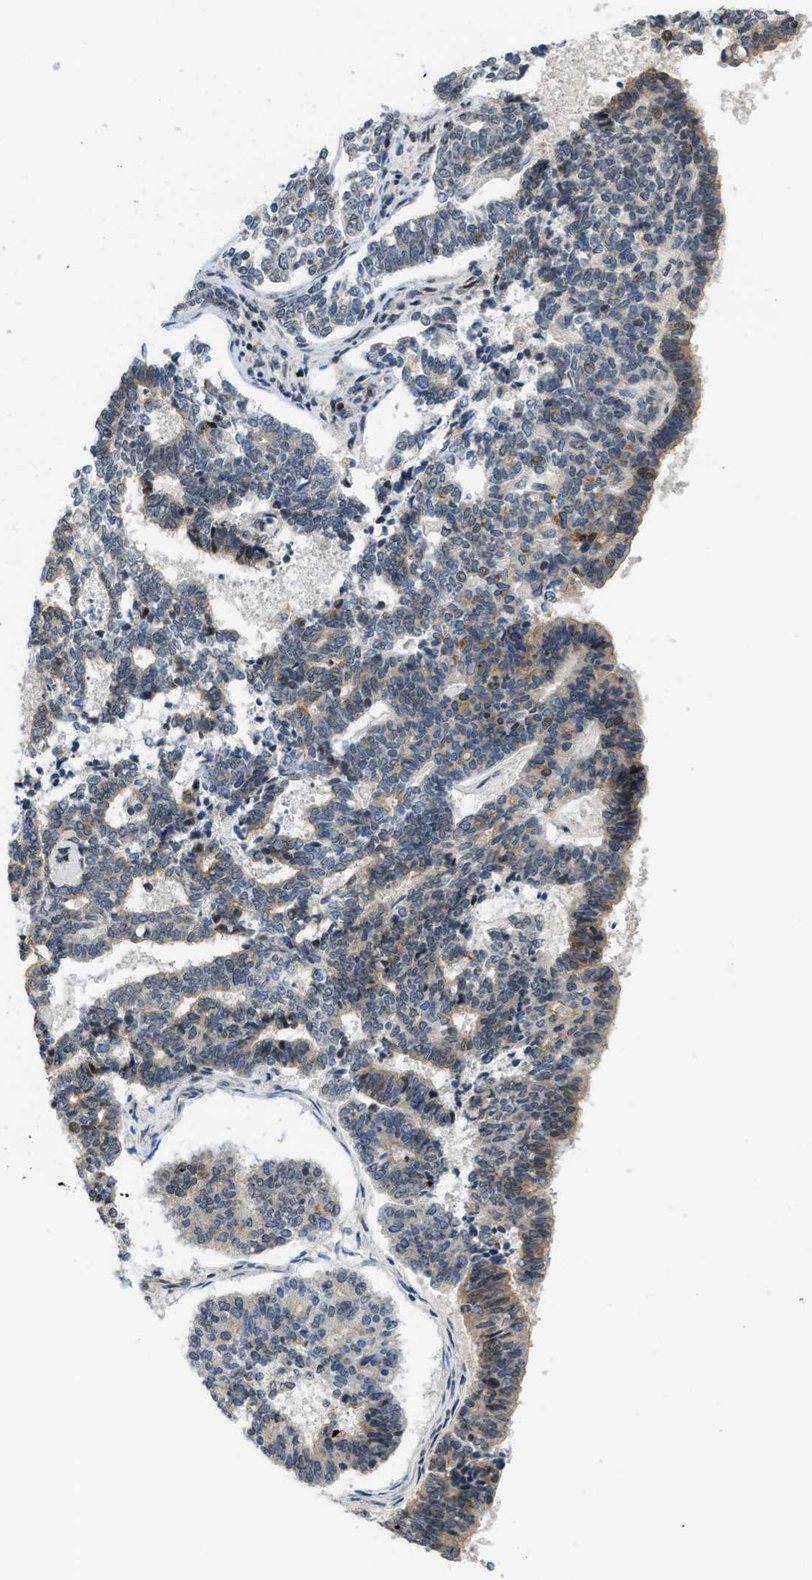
{"staining": {"intensity": "weak", "quantity": "<25%", "location": "cytoplasmic/membranous"}, "tissue": "endometrial cancer", "cell_type": "Tumor cells", "image_type": "cancer", "snomed": [{"axis": "morphology", "description": "Adenocarcinoma, NOS"}, {"axis": "topography", "description": "Endometrium"}], "caption": "An immunohistochemistry image of adenocarcinoma (endometrial) is shown. There is no staining in tumor cells of adenocarcinoma (endometrial).", "gene": "KMT2A", "patient": {"sex": "female", "age": 70}}